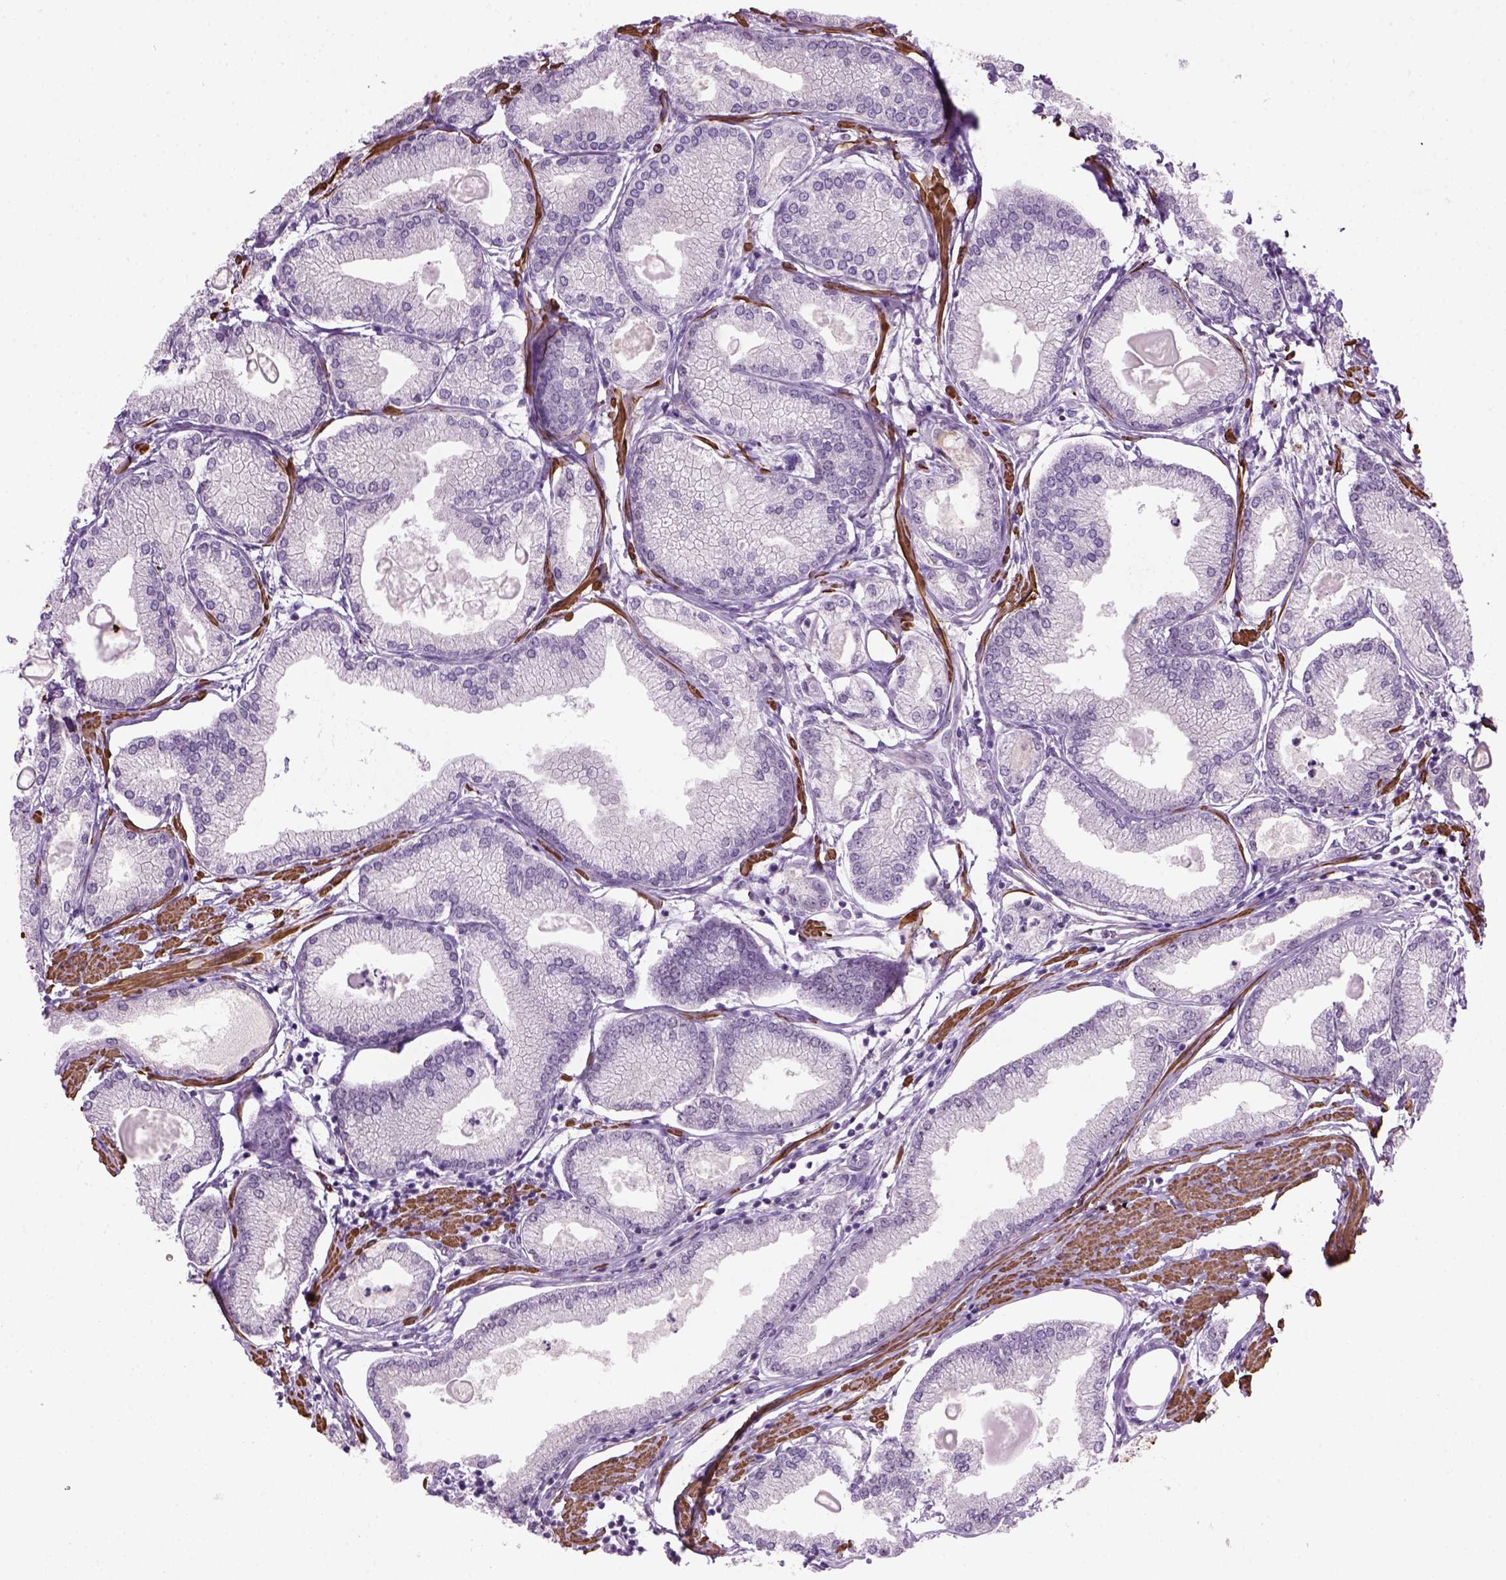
{"staining": {"intensity": "negative", "quantity": "none", "location": "none"}, "tissue": "prostate cancer", "cell_type": "Tumor cells", "image_type": "cancer", "snomed": [{"axis": "morphology", "description": "Adenocarcinoma, High grade"}, {"axis": "topography", "description": "Prostate"}], "caption": "Prostate adenocarcinoma (high-grade) was stained to show a protein in brown. There is no significant staining in tumor cells.", "gene": "RRS1", "patient": {"sex": "male", "age": 68}}